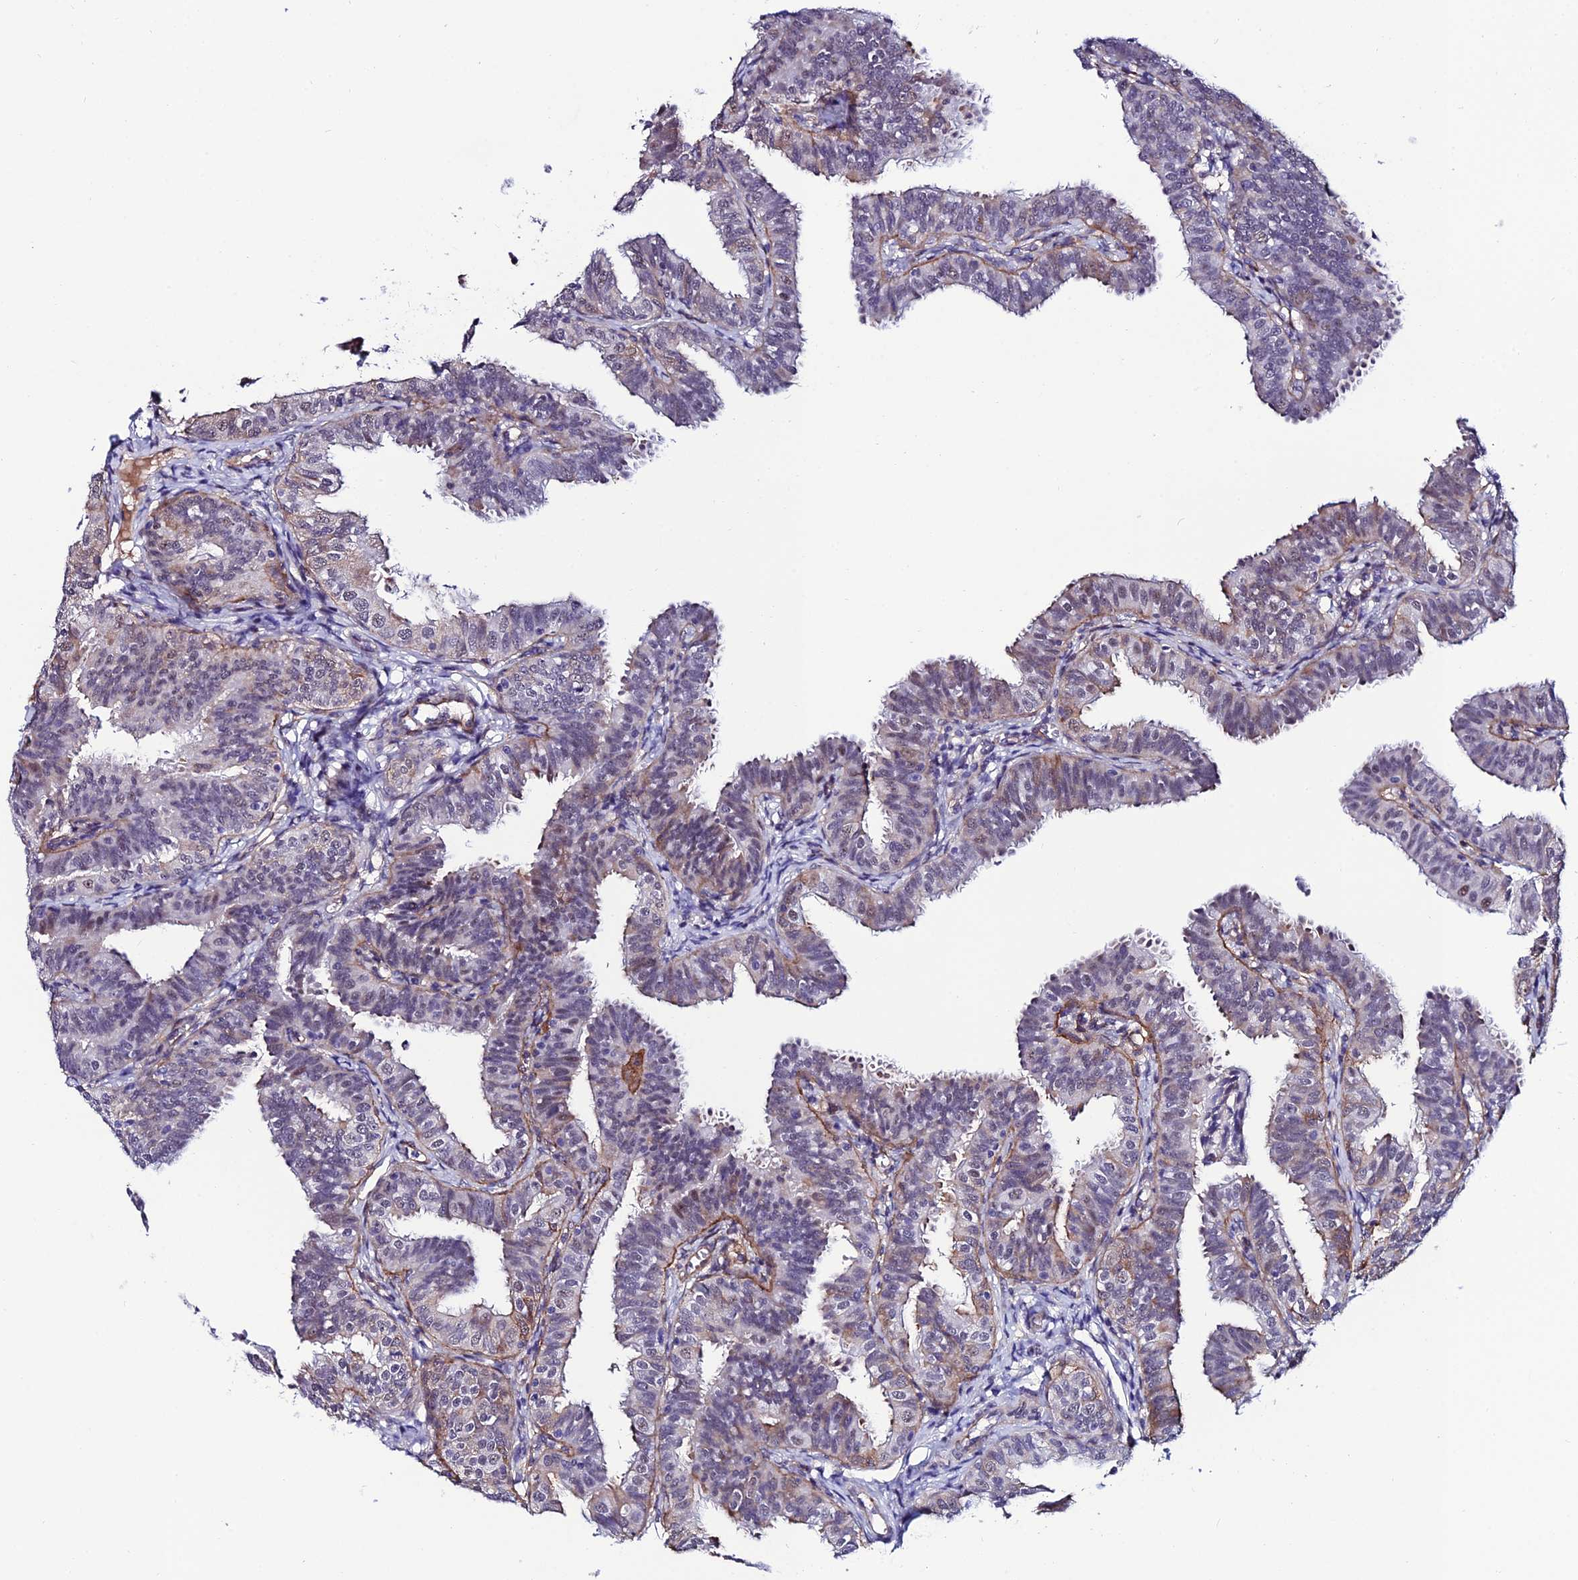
{"staining": {"intensity": "weak", "quantity": "<25%", "location": "cytoplasmic/membranous"}, "tissue": "fallopian tube", "cell_type": "Glandular cells", "image_type": "normal", "snomed": [{"axis": "morphology", "description": "Normal tissue, NOS"}, {"axis": "topography", "description": "Fallopian tube"}], "caption": "Immunohistochemistry photomicrograph of unremarkable human fallopian tube stained for a protein (brown), which reveals no positivity in glandular cells. (DAB immunohistochemistry visualized using brightfield microscopy, high magnification).", "gene": "SYT15B", "patient": {"sex": "female", "age": 35}}